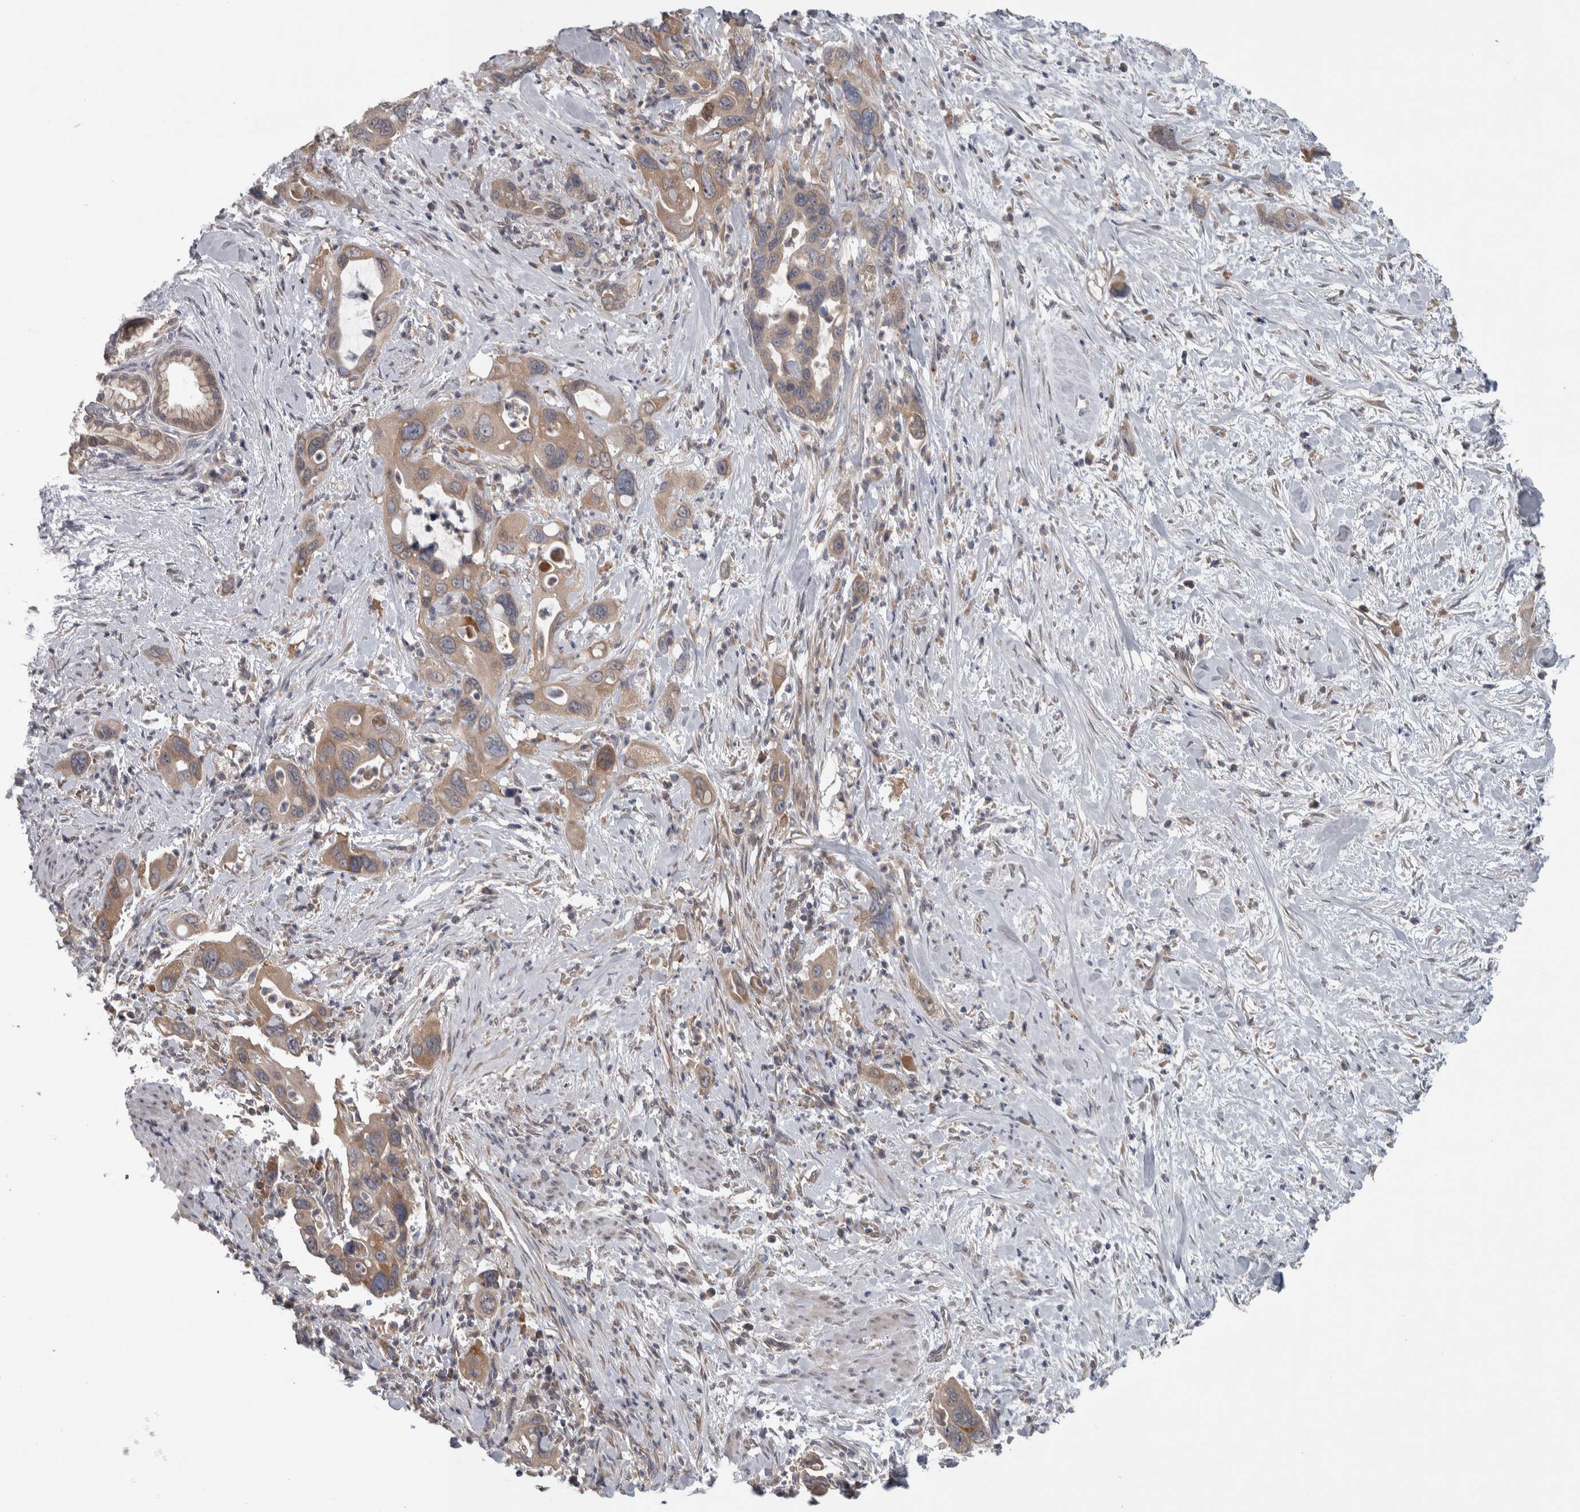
{"staining": {"intensity": "moderate", "quantity": ">75%", "location": "cytoplasmic/membranous"}, "tissue": "pancreatic cancer", "cell_type": "Tumor cells", "image_type": "cancer", "snomed": [{"axis": "morphology", "description": "Adenocarcinoma, NOS"}, {"axis": "topography", "description": "Pancreas"}], "caption": "An image of pancreatic cancer stained for a protein shows moderate cytoplasmic/membranous brown staining in tumor cells.", "gene": "SRP68", "patient": {"sex": "female", "age": 70}}